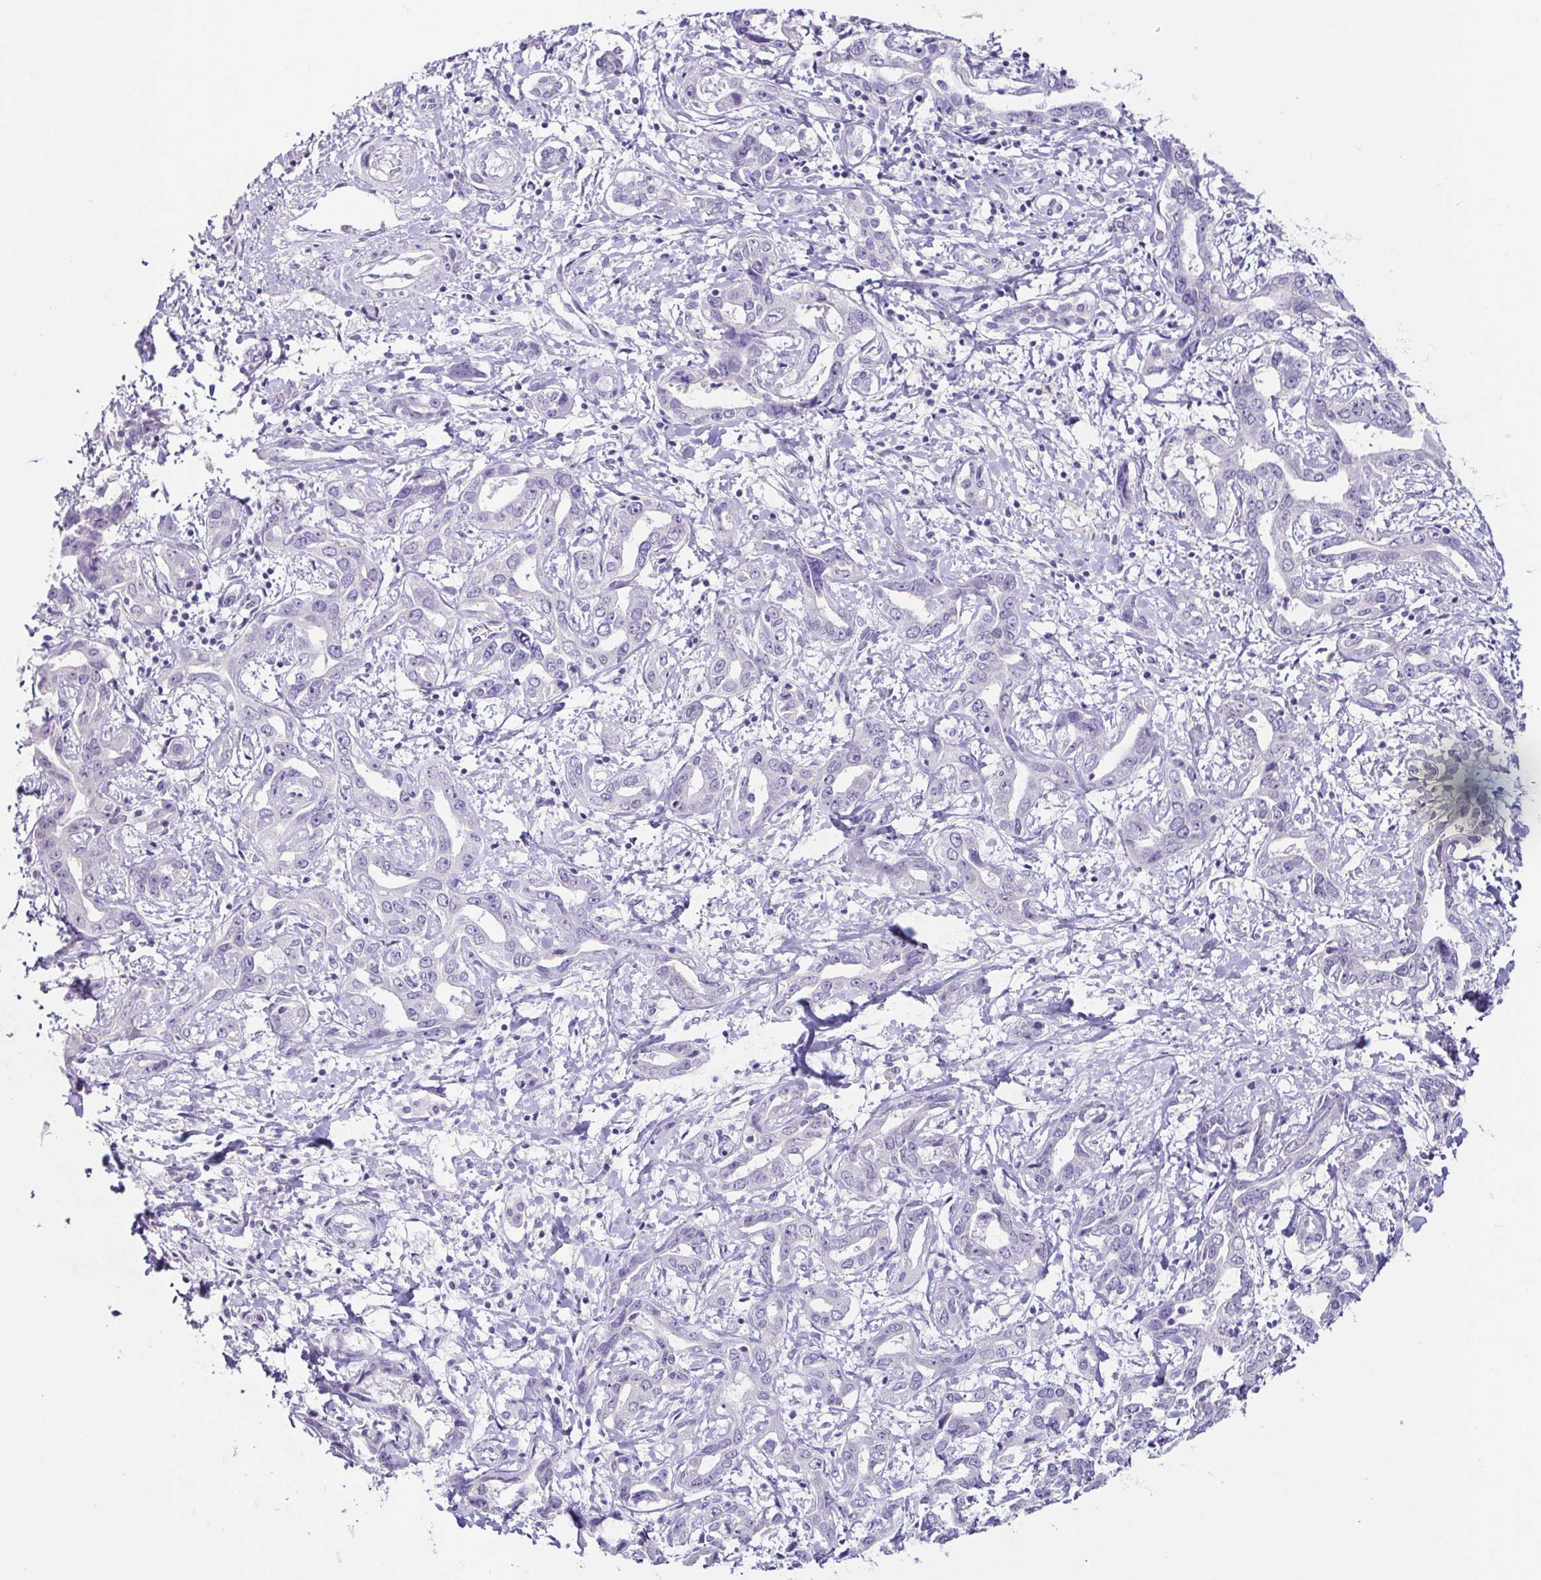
{"staining": {"intensity": "negative", "quantity": "none", "location": "none"}, "tissue": "liver cancer", "cell_type": "Tumor cells", "image_type": "cancer", "snomed": [{"axis": "morphology", "description": "Cholangiocarcinoma"}, {"axis": "topography", "description": "Liver"}], "caption": "High magnification brightfield microscopy of cholangiocarcinoma (liver) stained with DAB (3,3'-diaminobenzidine) (brown) and counterstained with hematoxylin (blue): tumor cells show no significant staining.", "gene": "TP73", "patient": {"sex": "male", "age": 59}}